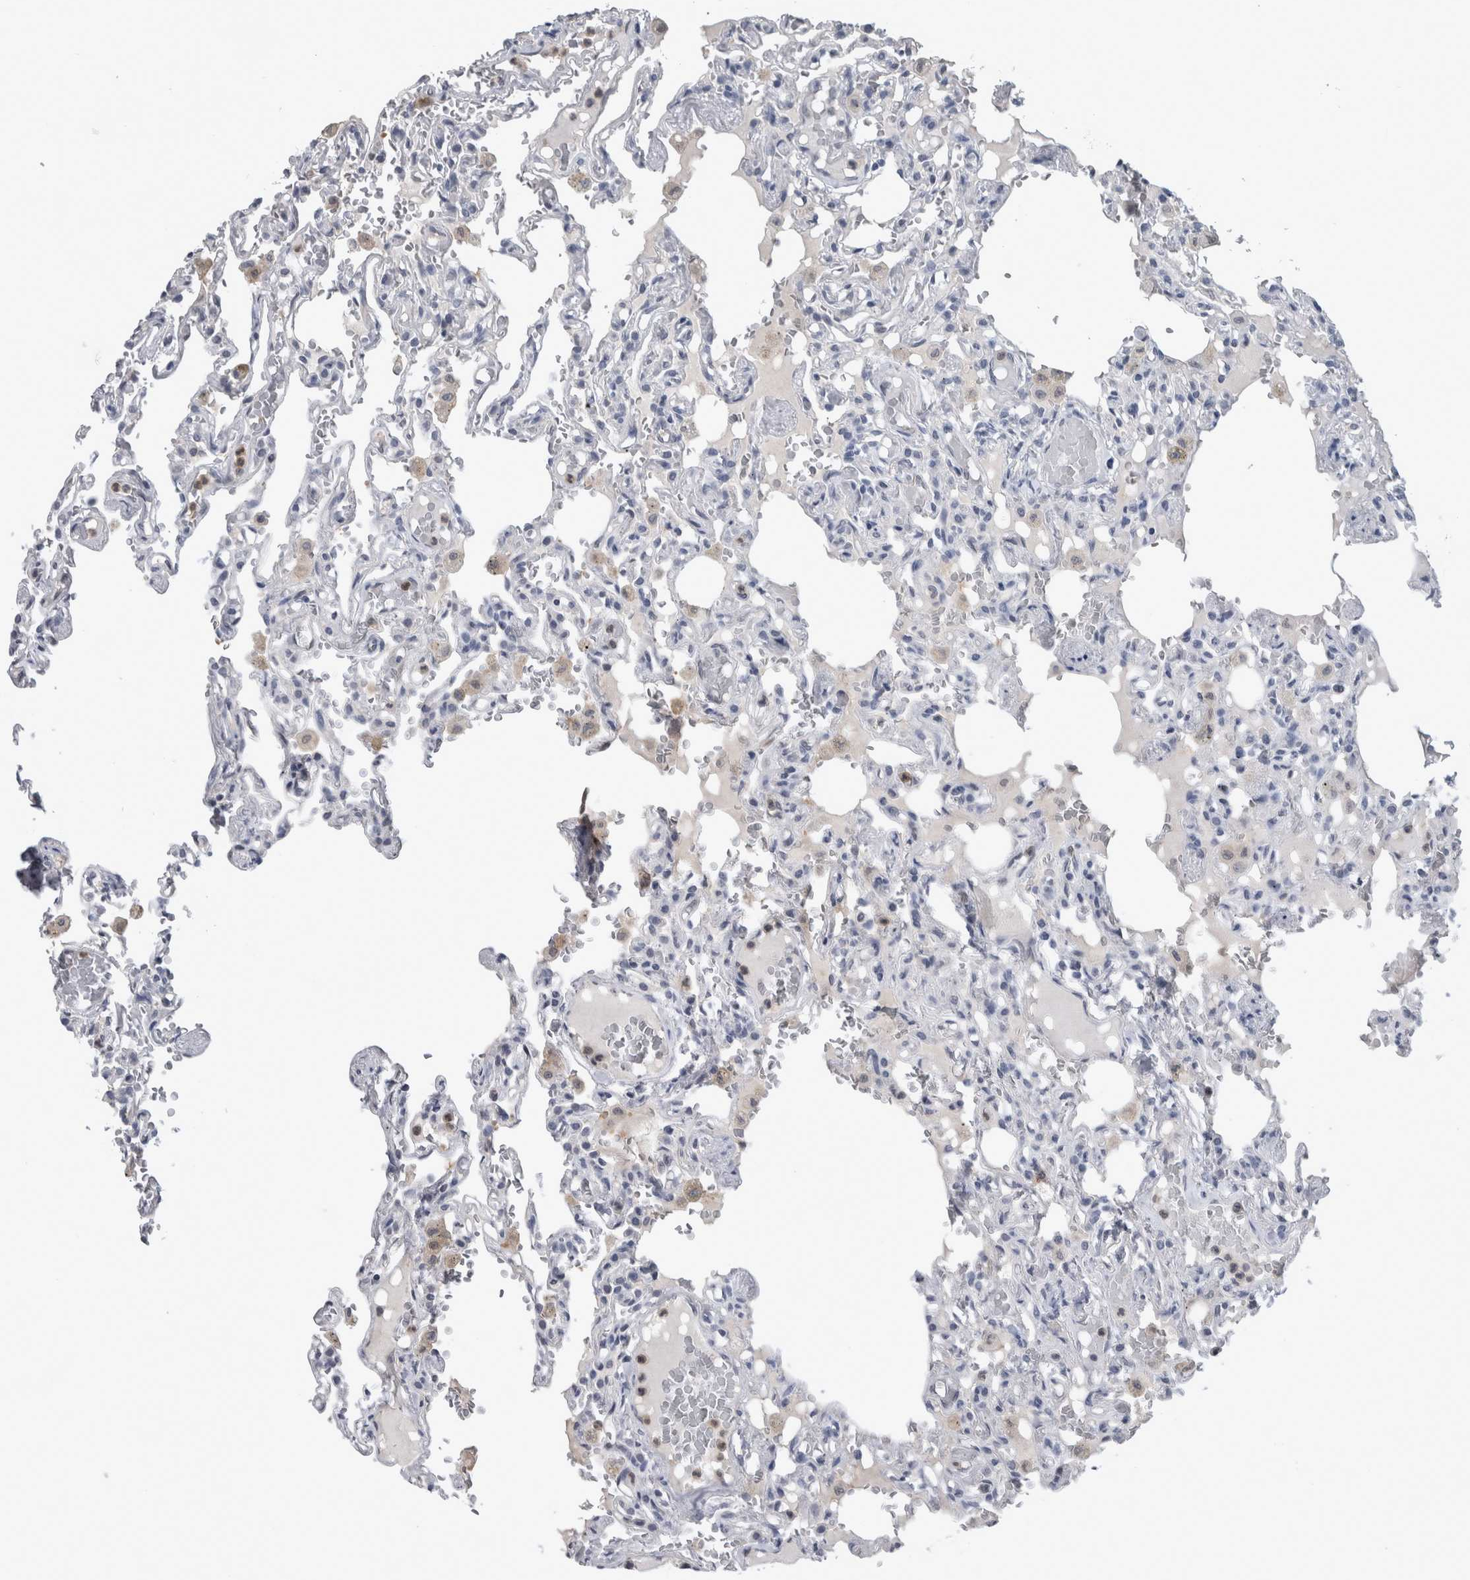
{"staining": {"intensity": "negative", "quantity": "none", "location": "none"}, "tissue": "lung", "cell_type": "Alveolar cells", "image_type": "normal", "snomed": [{"axis": "morphology", "description": "Normal tissue, NOS"}, {"axis": "topography", "description": "Lung"}], "caption": "Human lung stained for a protein using immunohistochemistry (IHC) demonstrates no staining in alveolar cells.", "gene": "NAPRT", "patient": {"sex": "male", "age": 21}}